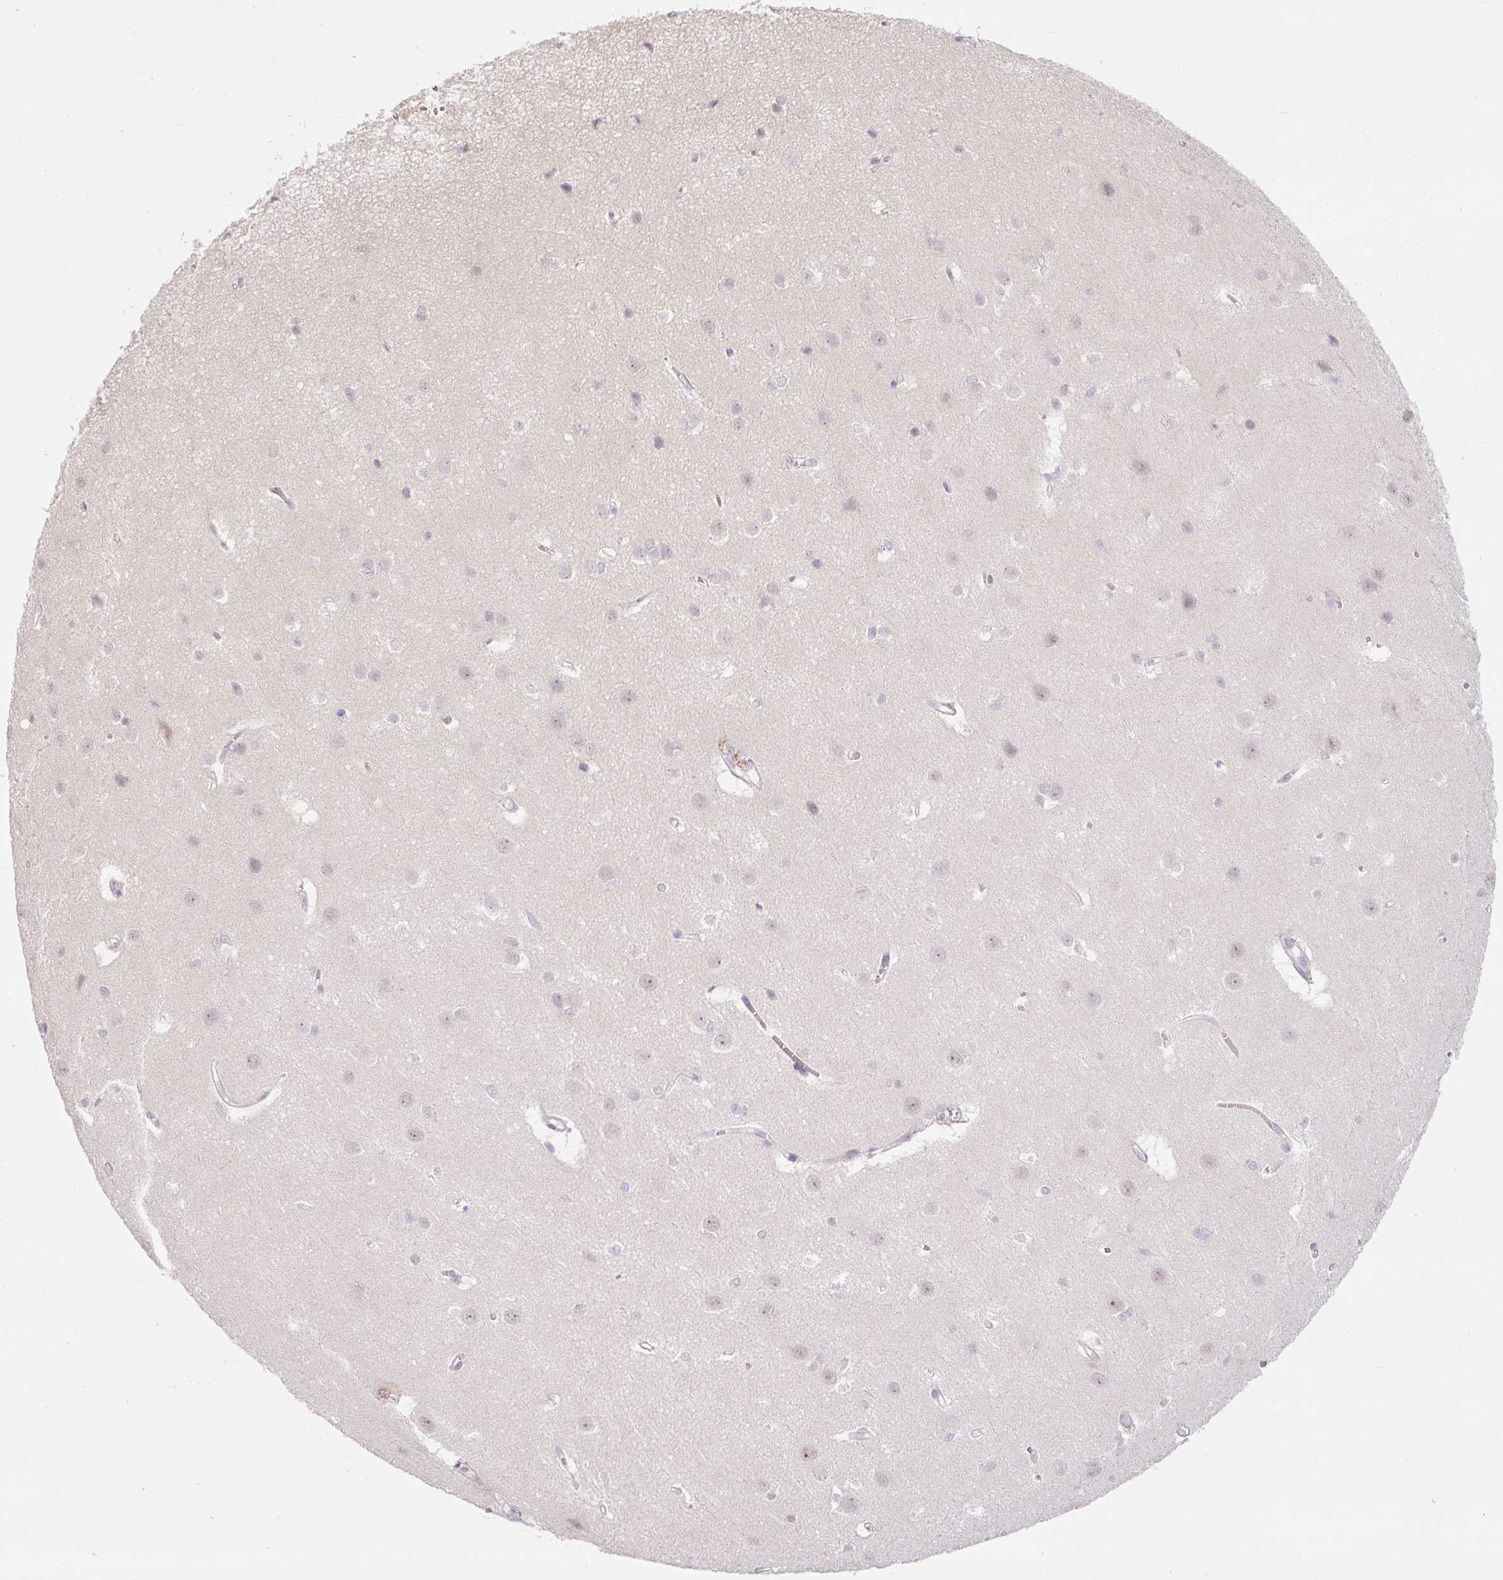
{"staining": {"intensity": "negative", "quantity": "none", "location": "none"}, "tissue": "cerebral cortex", "cell_type": "Endothelial cells", "image_type": "normal", "snomed": [{"axis": "morphology", "description": "Normal tissue, NOS"}, {"axis": "topography", "description": "Cerebral cortex"}], "caption": "Cerebral cortex stained for a protein using immunohistochemistry exhibits no expression endothelial cells.", "gene": "TMEM37", "patient": {"sex": "male", "age": 37}}